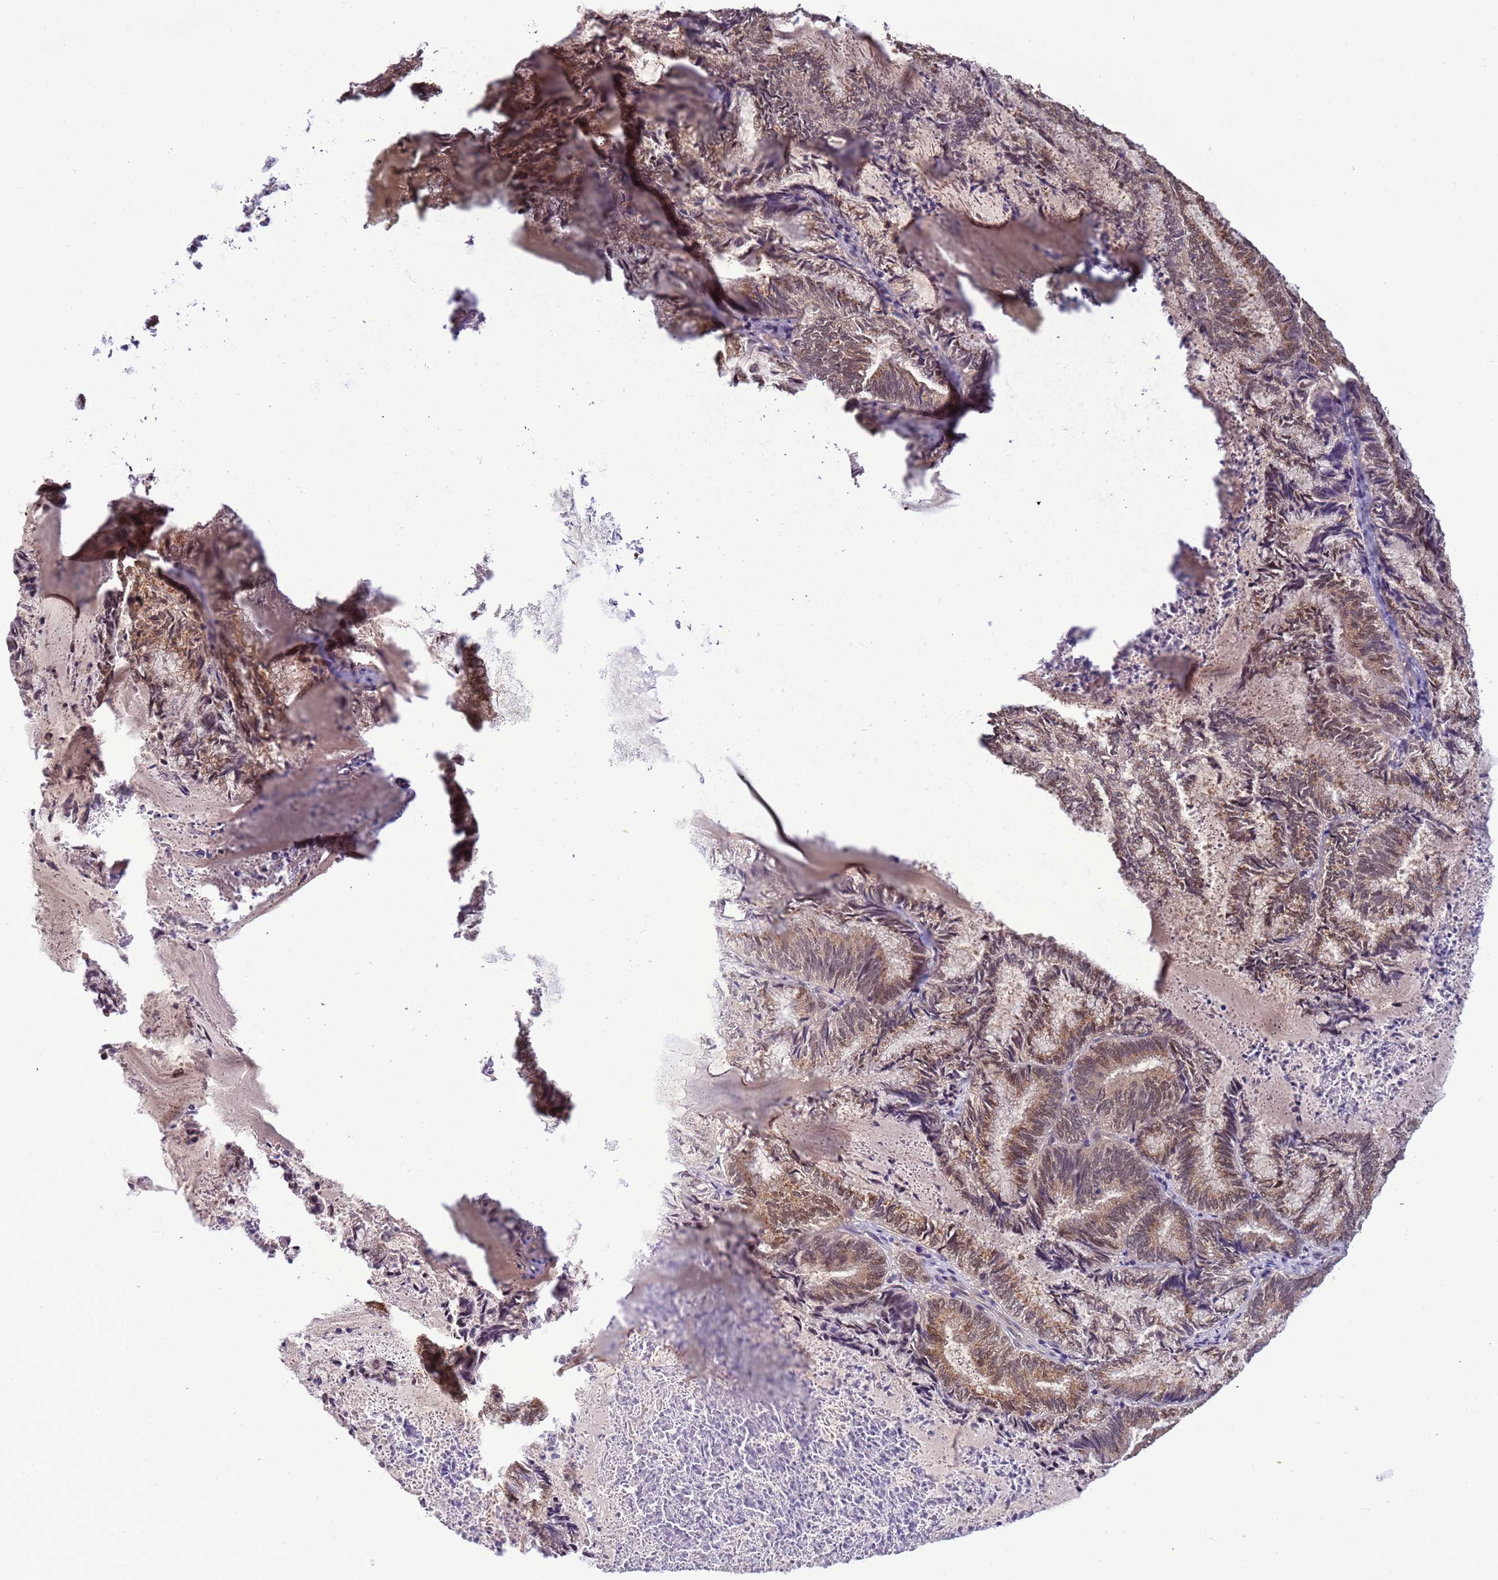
{"staining": {"intensity": "moderate", "quantity": ">75%", "location": "cytoplasmic/membranous,nuclear"}, "tissue": "endometrial cancer", "cell_type": "Tumor cells", "image_type": "cancer", "snomed": [{"axis": "morphology", "description": "Adenocarcinoma, NOS"}, {"axis": "topography", "description": "Endometrium"}], "caption": "Brown immunohistochemical staining in endometrial cancer exhibits moderate cytoplasmic/membranous and nuclear staining in about >75% of tumor cells. The staining was performed using DAB (3,3'-diaminobenzidine), with brown indicating positive protein expression. Nuclei are stained blue with hematoxylin.", "gene": "ZBTB5", "patient": {"sex": "female", "age": 80}}